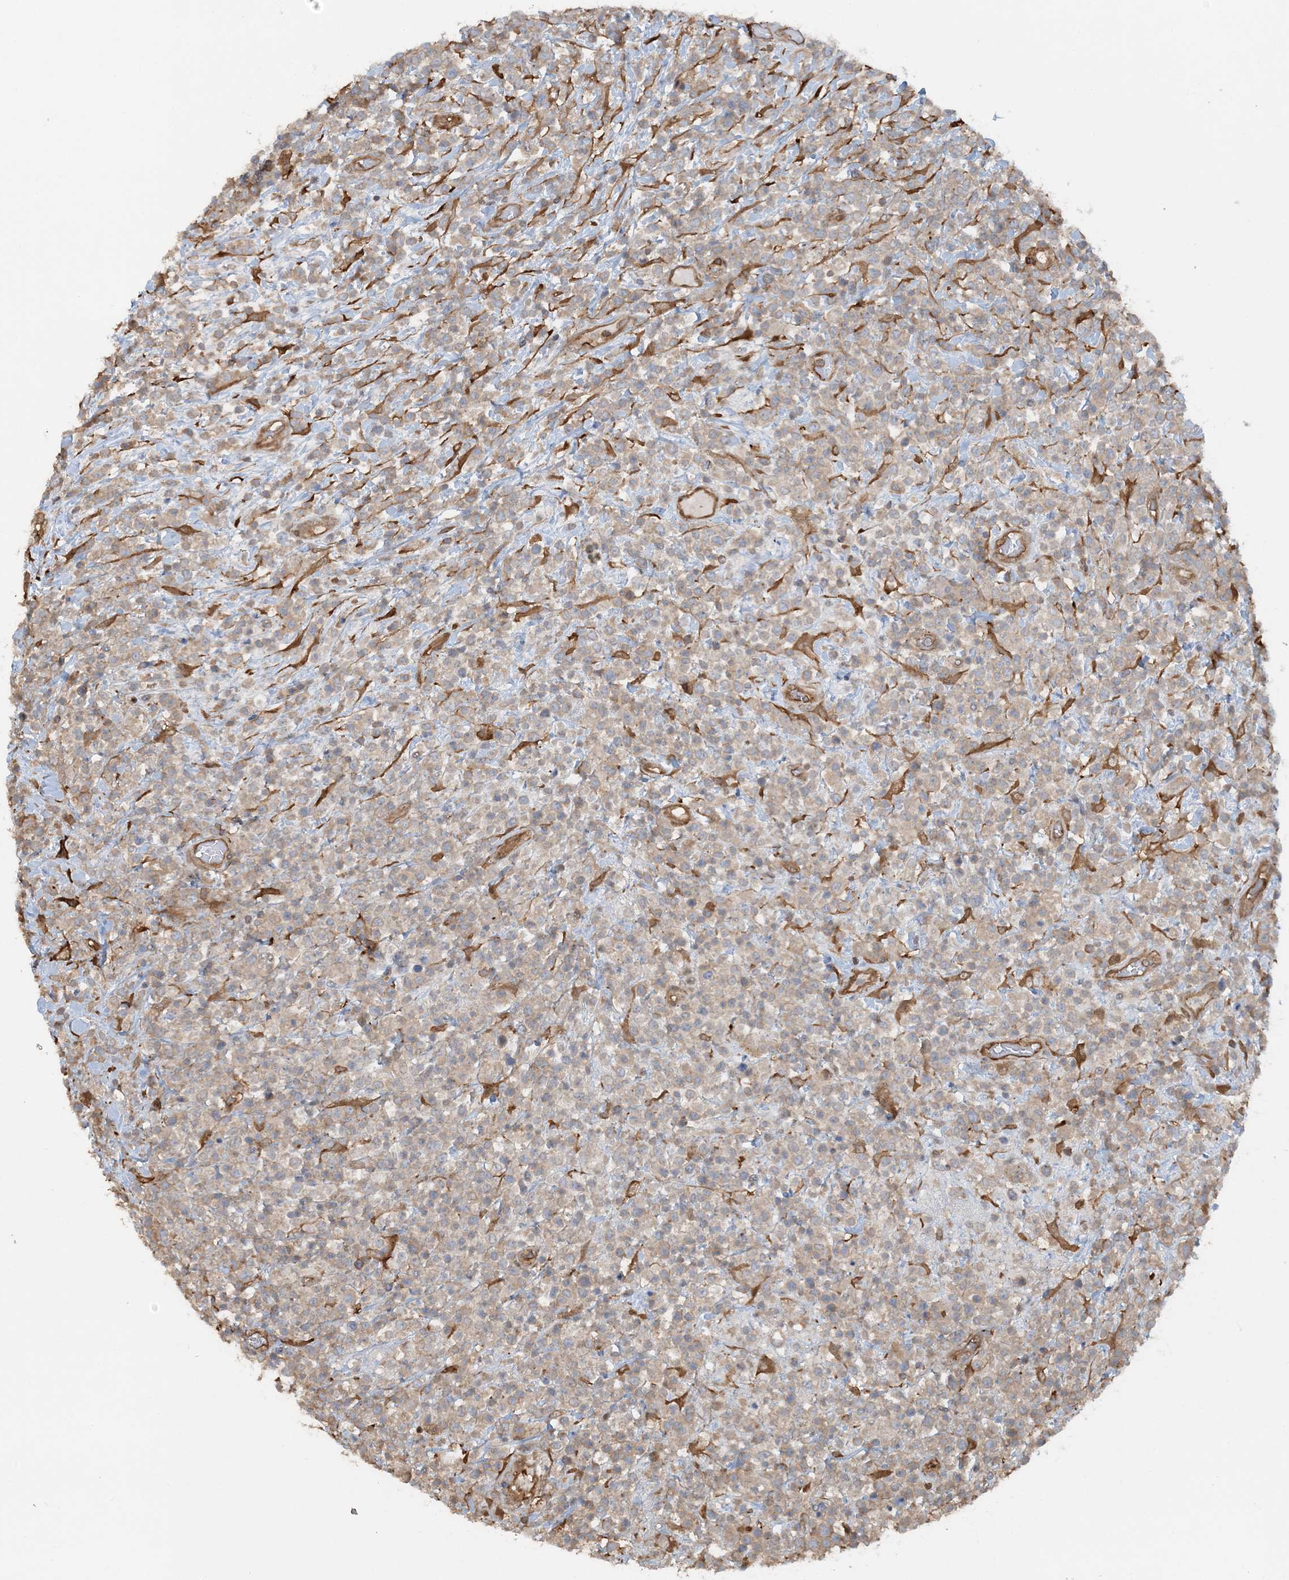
{"staining": {"intensity": "weak", "quantity": "<25%", "location": "cytoplasmic/membranous"}, "tissue": "lymphoma", "cell_type": "Tumor cells", "image_type": "cancer", "snomed": [{"axis": "morphology", "description": "Malignant lymphoma, non-Hodgkin's type, High grade"}, {"axis": "topography", "description": "Colon"}], "caption": "Immunohistochemical staining of human lymphoma exhibits no significant positivity in tumor cells. (DAB immunohistochemistry (IHC), high magnification).", "gene": "DSTN", "patient": {"sex": "female", "age": 53}}